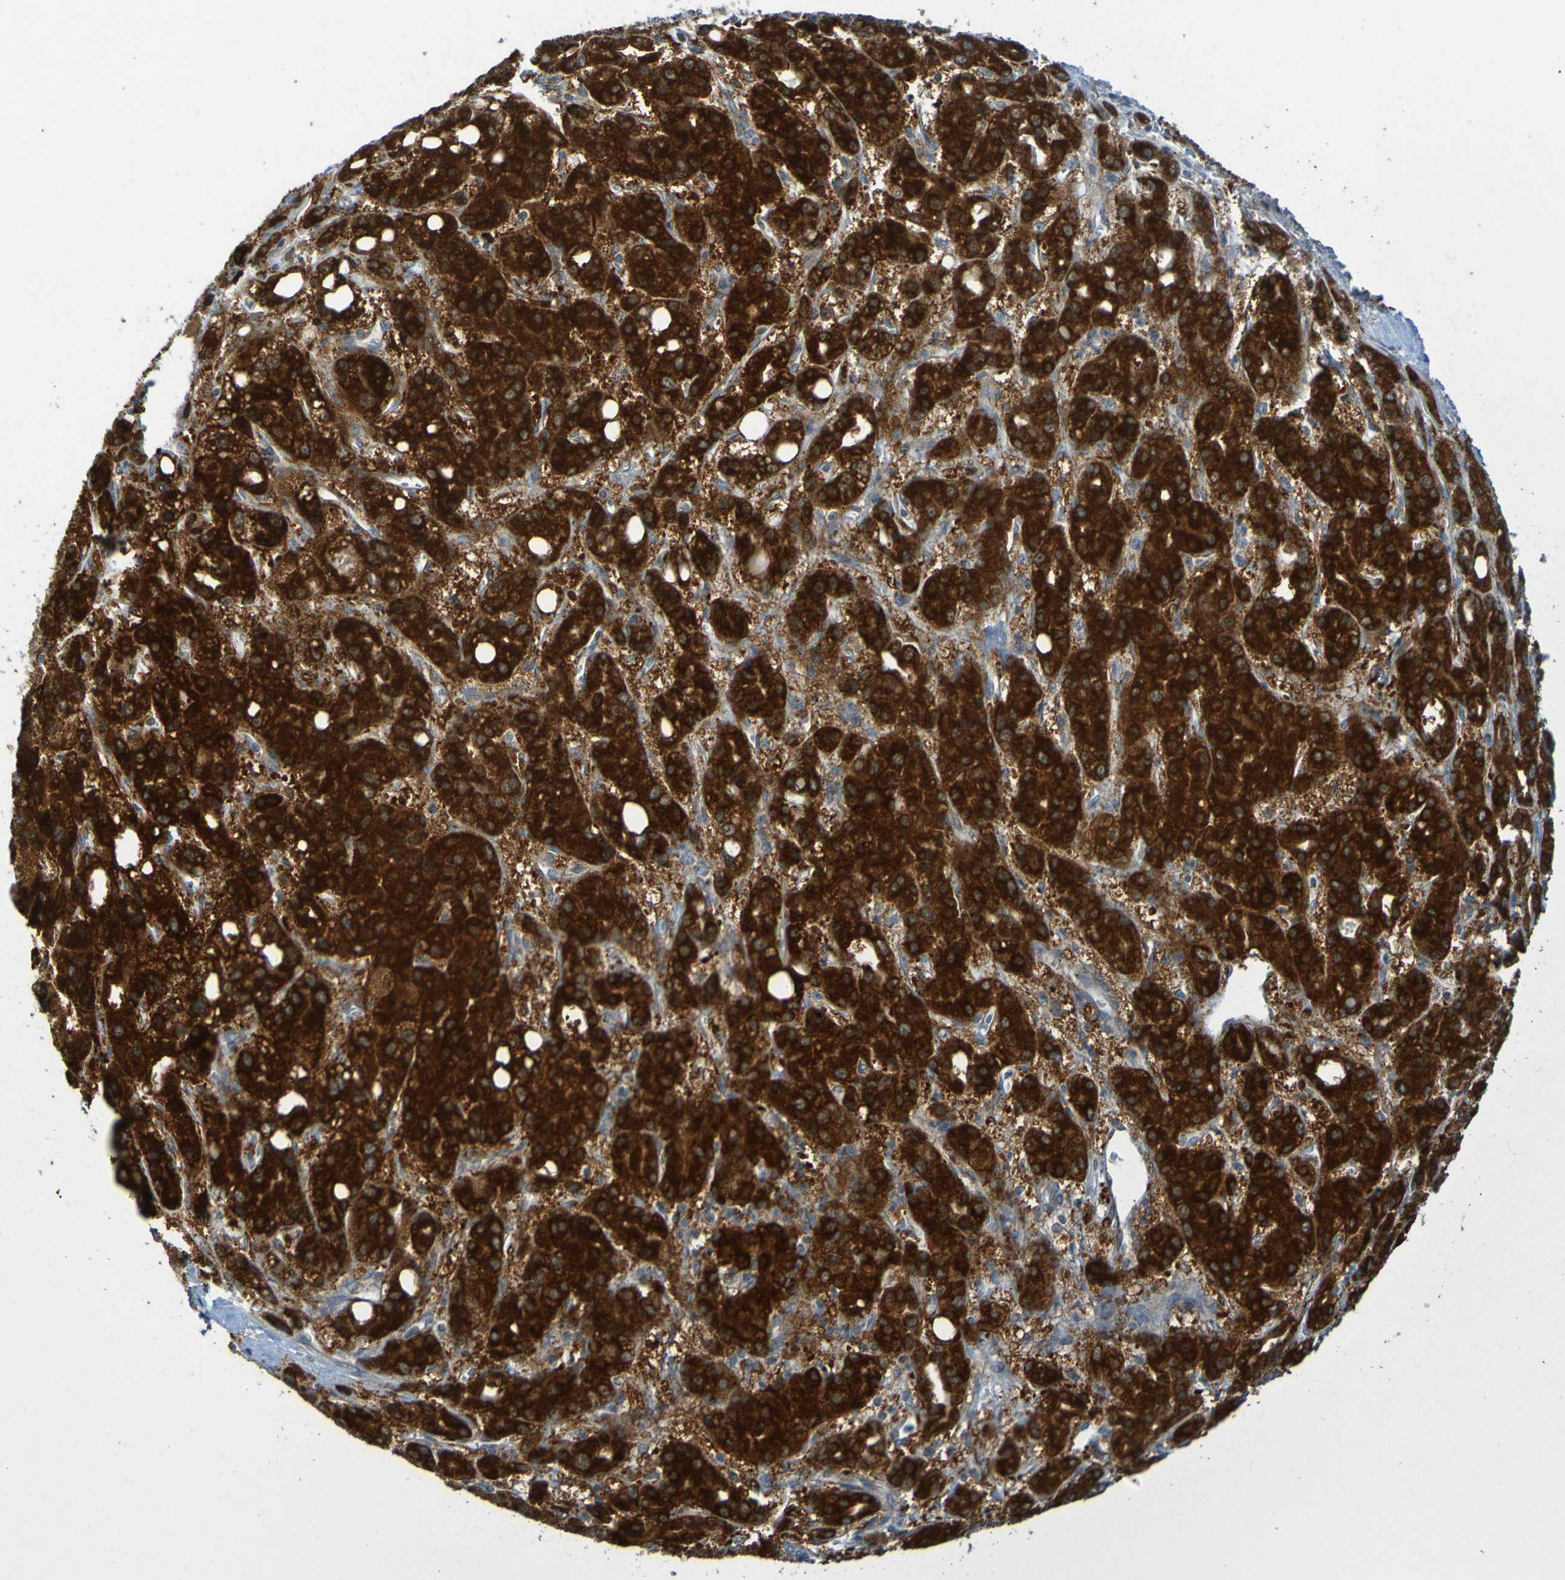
{"staining": {"intensity": "strong", "quantity": ">75%", "location": "cytoplasmic/membranous"}, "tissue": "liver cancer", "cell_type": "Tumor cells", "image_type": "cancer", "snomed": [{"axis": "morphology", "description": "Carcinoma, Hepatocellular, NOS"}, {"axis": "topography", "description": "Liver"}], "caption": "Human liver hepatocellular carcinoma stained for a protein (brown) reveals strong cytoplasmic/membranous positive positivity in approximately >75% of tumor cells.", "gene": "CCDC51", "patient": {"sex": "male", "age": 55}}